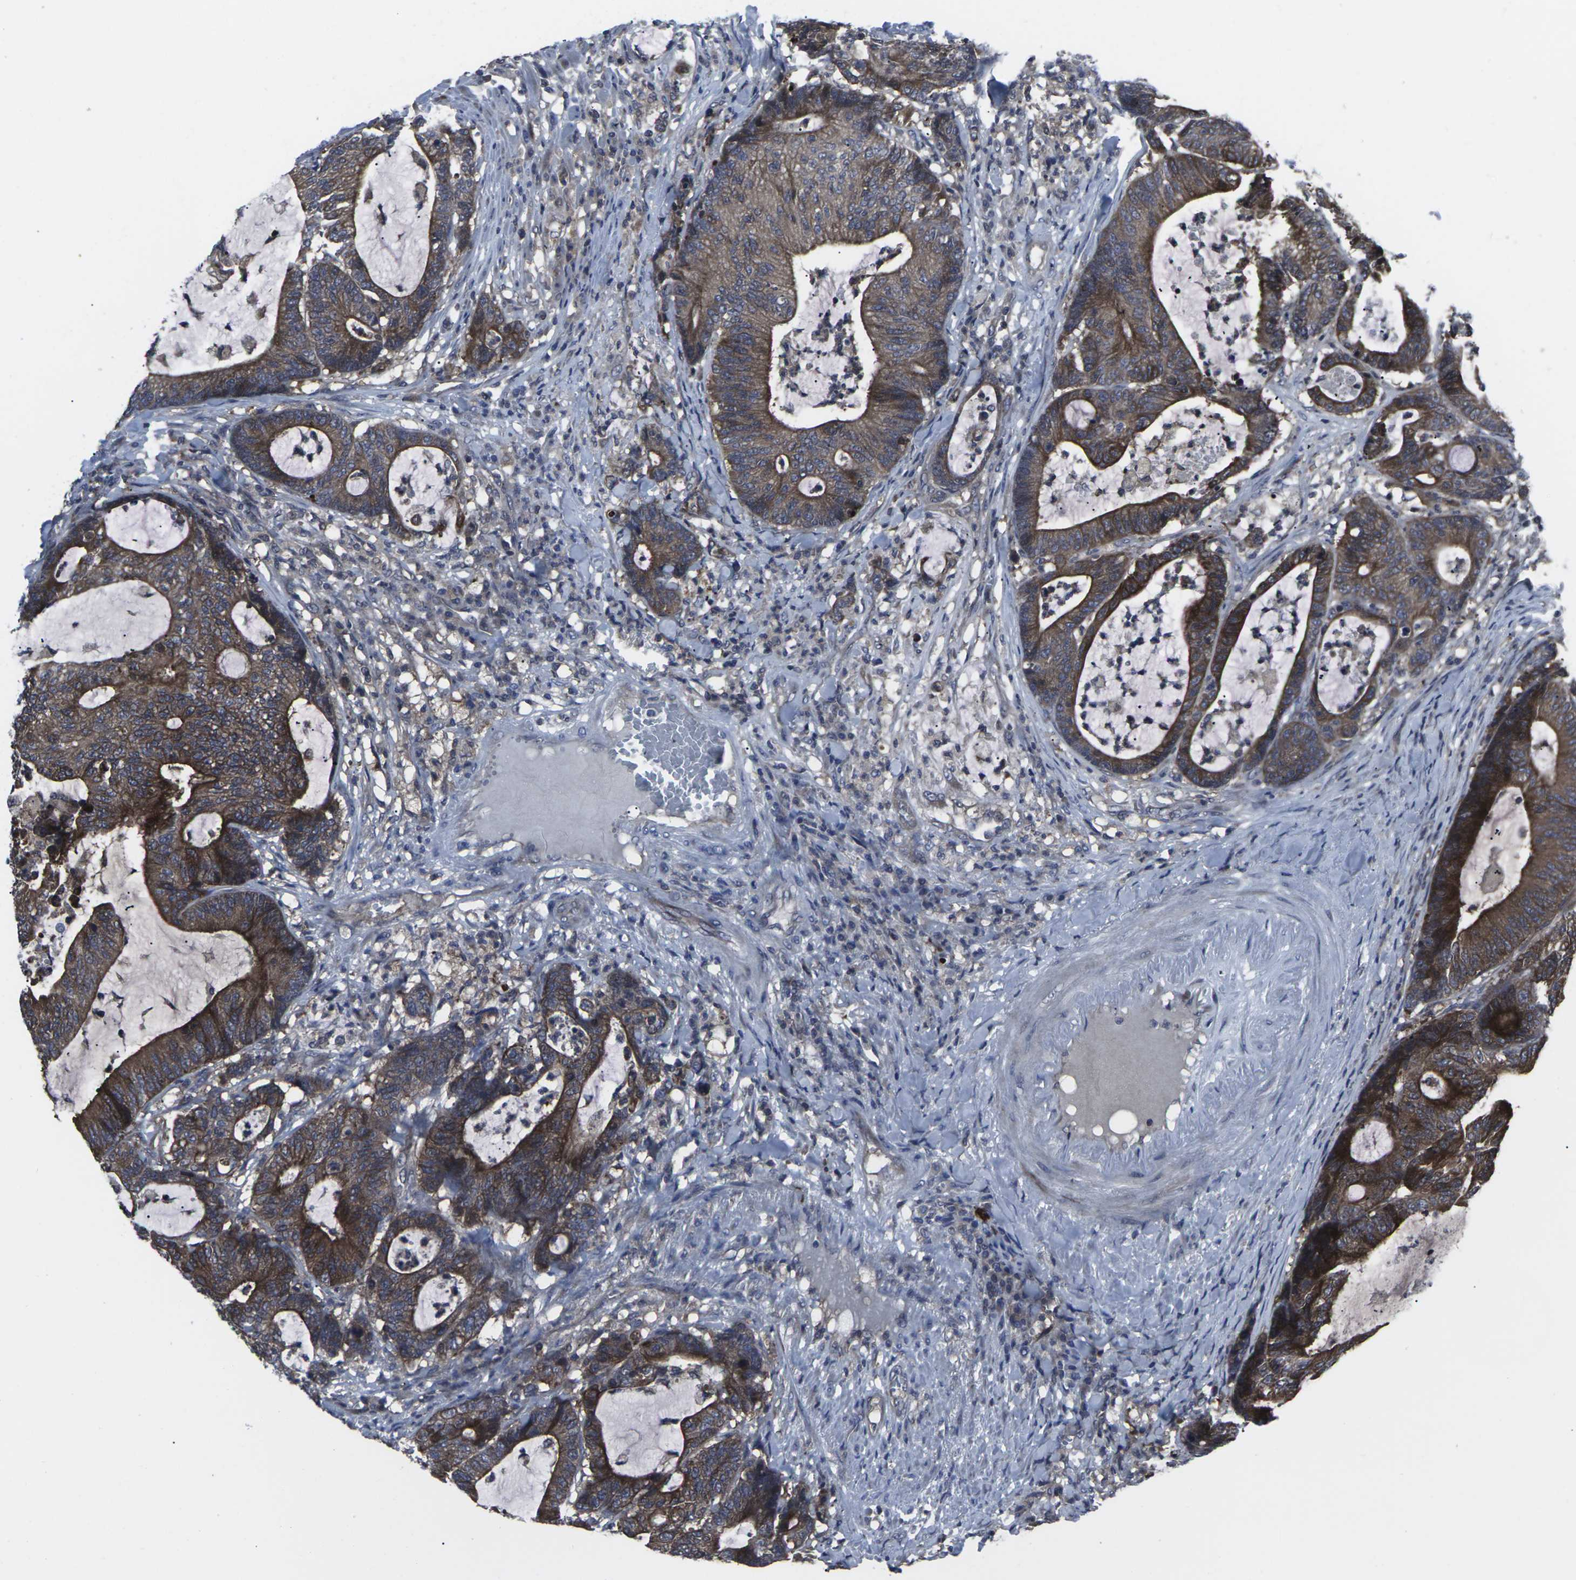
{"staining": {"intensity": "strong", "quantity": ">75%", "location": "cytoplasmic/membranous"}, "tissue": "colorectal cancer", "cell_type": "Tumor cells", "image_type": "cancer", "snomed": [{"axis": "morphology", "description": "Adenocarcinoma, NOS"}, {"axis": "topography", "description": "Colon"}], "caption": "Colorectal cancer (adenocarcinoma) stained for a protein (brown) reveals strong cytoplasmic/membranous positive expression in about >75% of tumor cells.", "gene": "HPRT1", "patient": {"sex": "female", "age": 84}}